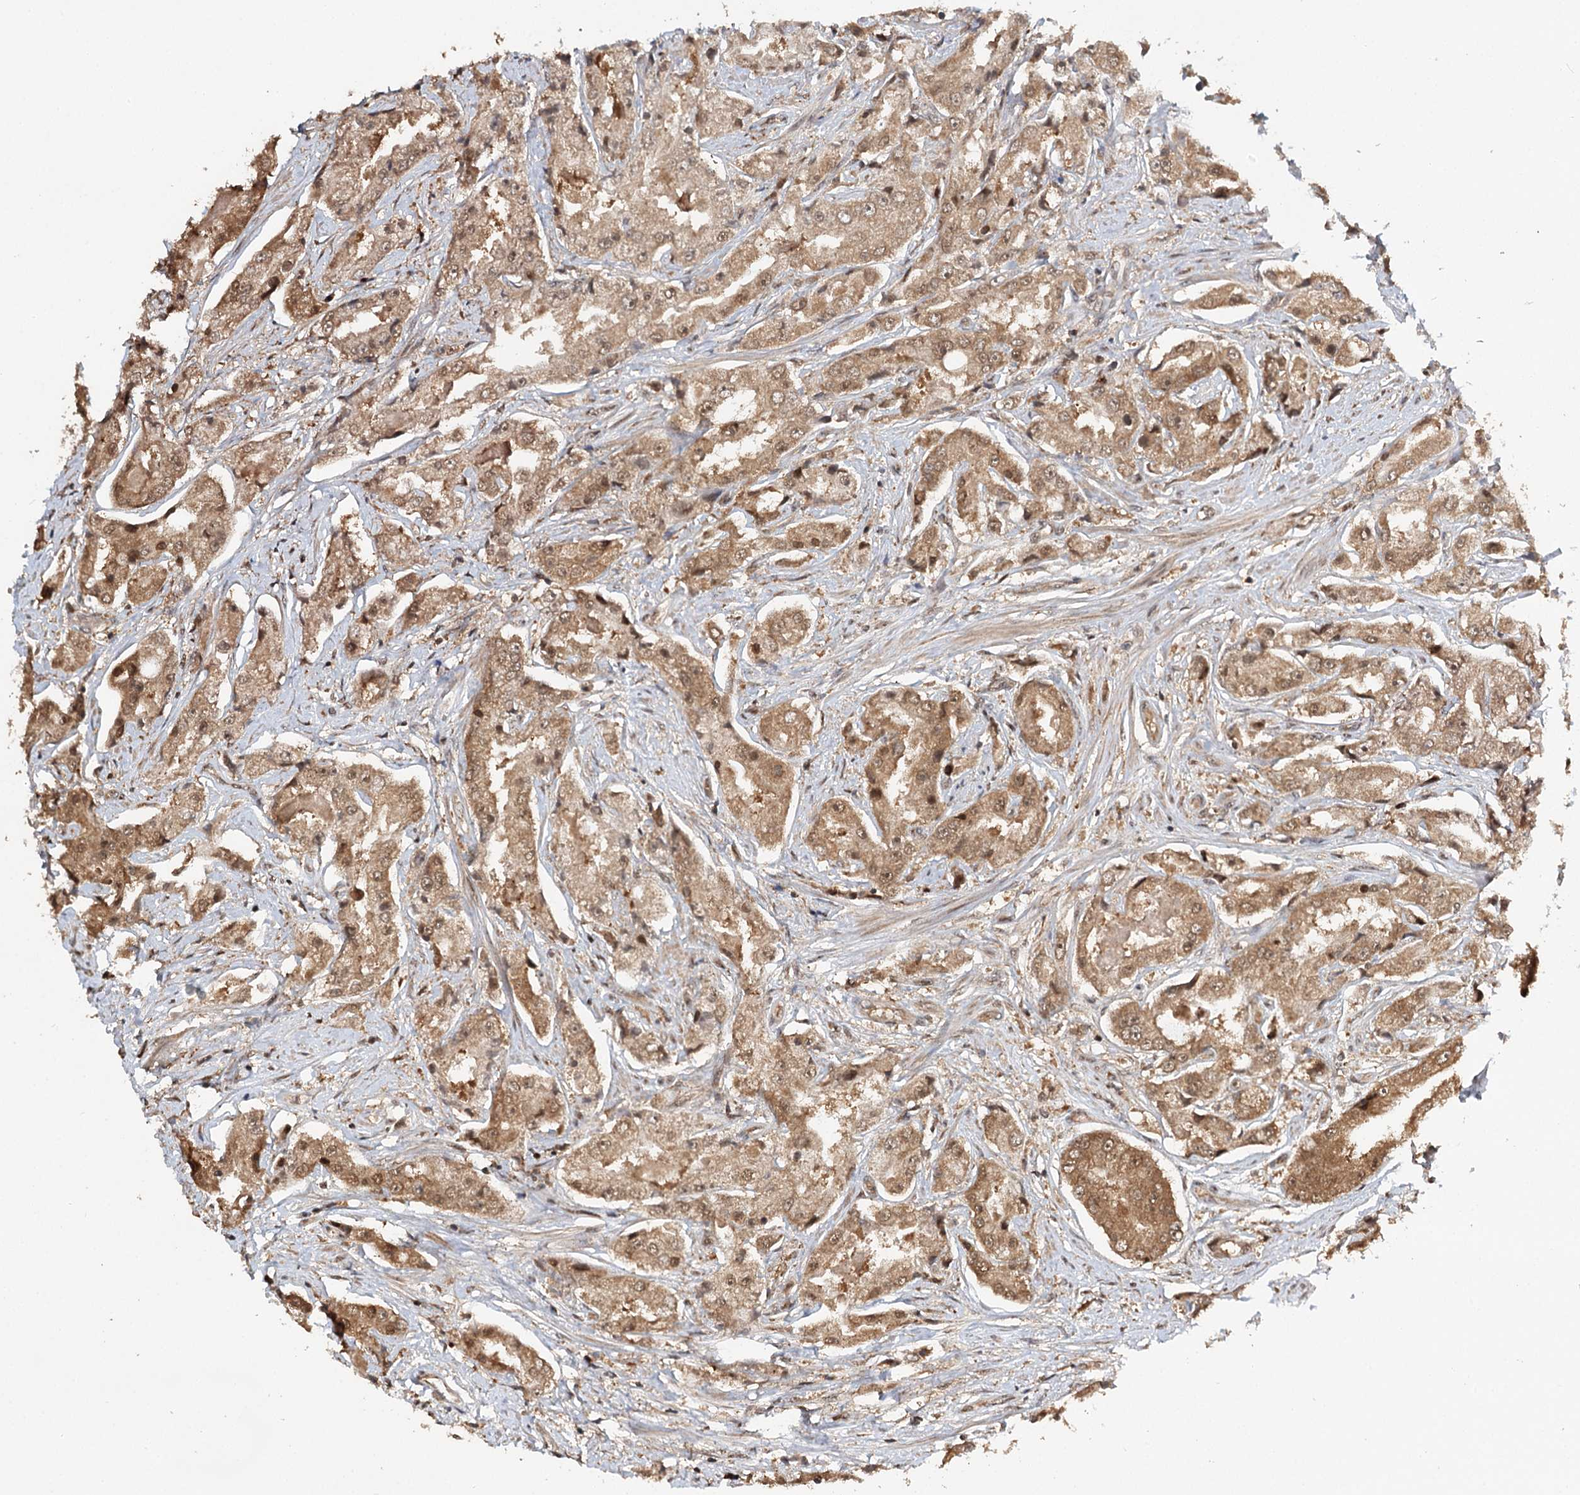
{"staining": {"intensity": "moderate", "quantity": ">75%", "location": "cytoplasmic/membranous,nuclear"}, "tissue": "prostate cancer", "cell_type": "Tumor cells", "image_type": "cancer", "snomed": [{"axis": "morphology", "description": "Adenocarcinoma, High grade"}, {"axis": "topography", "description": "Prostate"}], "caption": "Human prostate adenocarcinoma (high-grade) stained with a brown dye reveals moderate cytoplasmic/membranous and nuclear positive staining in approximately >75% of tumor cells.", "gene": "N6AMT1", "patient": {"sex": "male", "age": 73}}